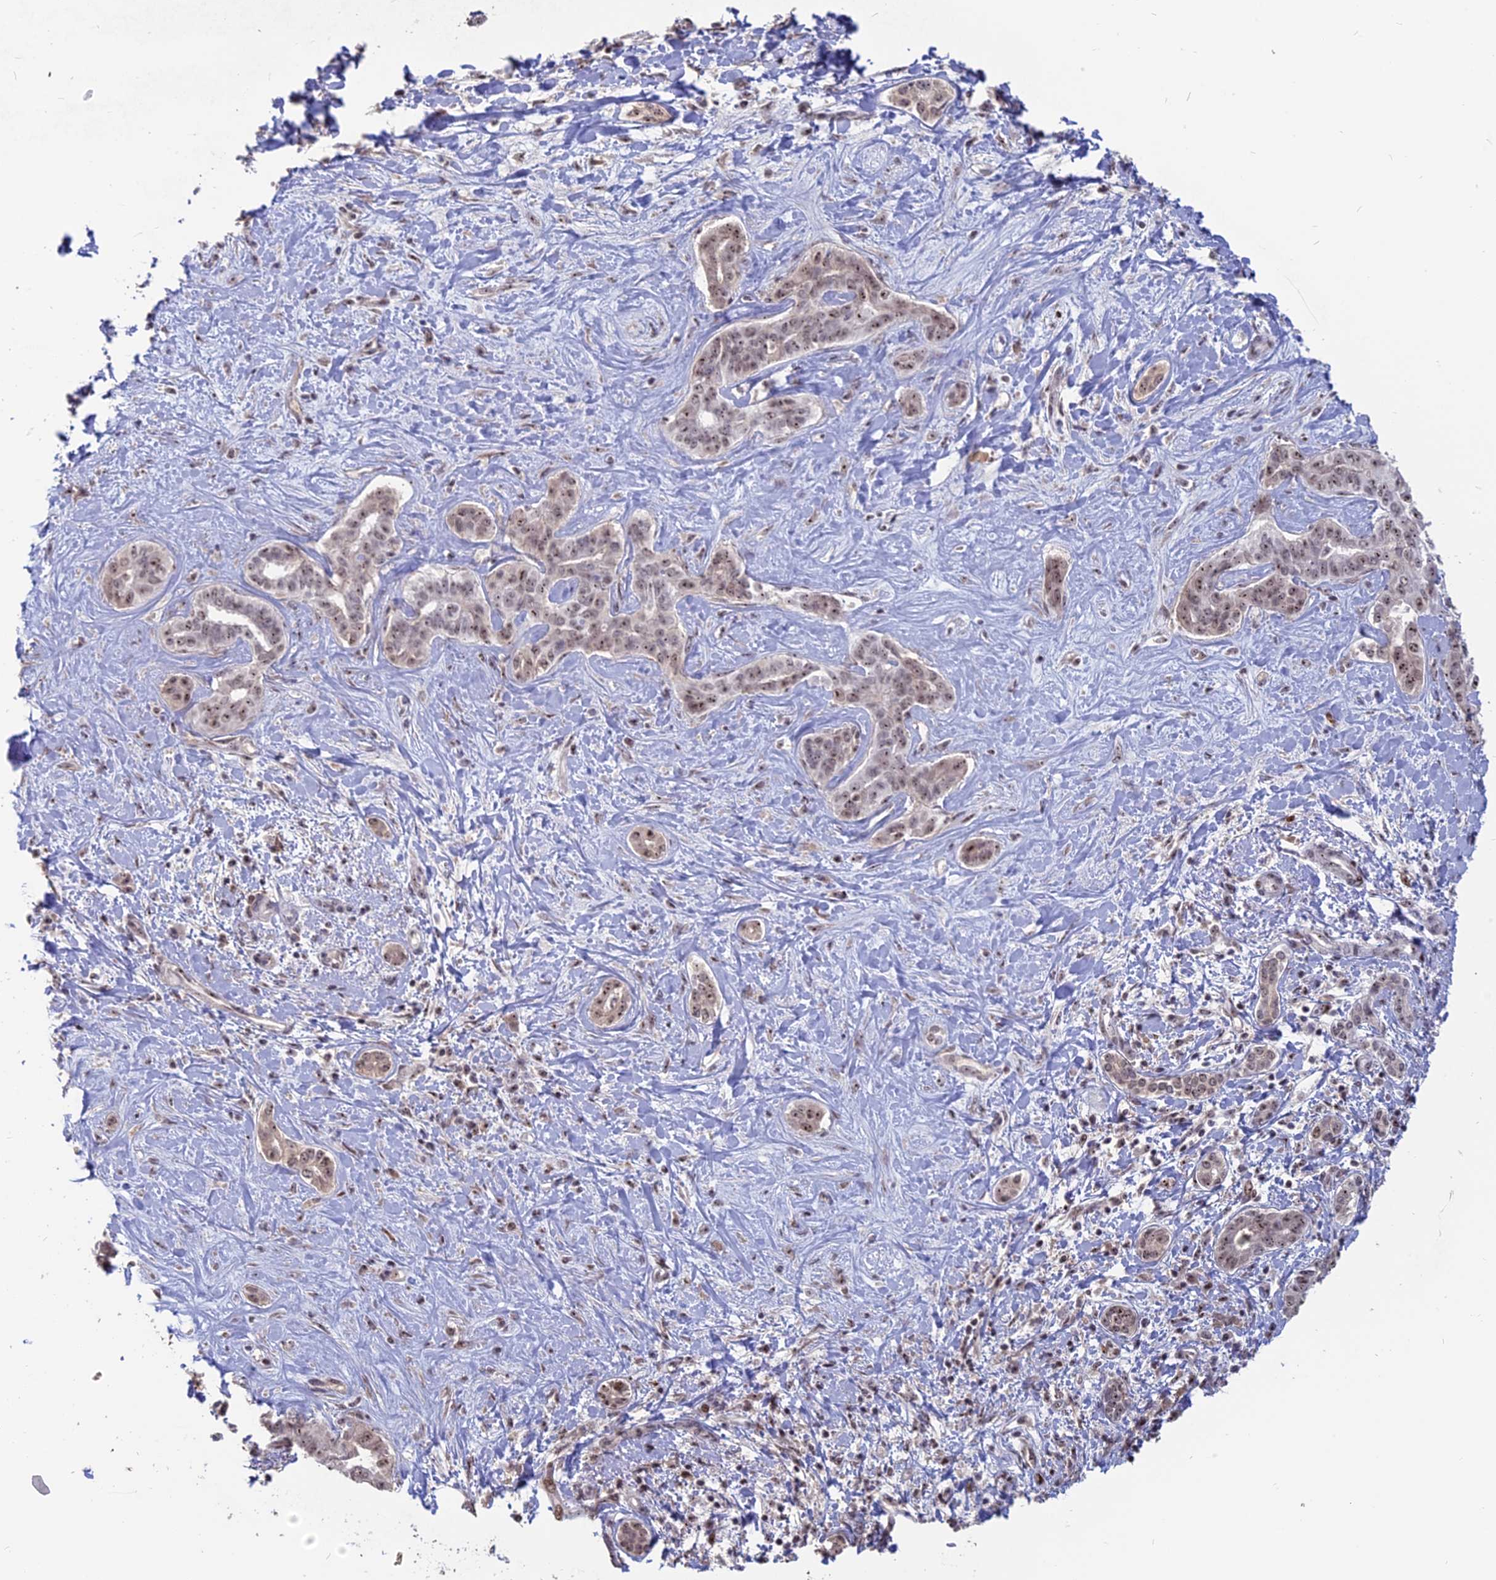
{"staining": {"intensity": "moderate", "quantity": ">75%", "location": "nuclear"}, "tissue": "liver cancer", "cell_type": "Tumor cells", "image_type": "cancer", "snomed": [{"axis": "morphology", "description": "Cholangiocarcinoma"}, {"axis": "topography", "description": "Liver"}], "caption": "IHC of liver cholangiocarcinoma displays medium levels of moderate nuclear positivity in approximately >75% of tumor cells. The protein is shown in brown color, while the nuclei are stained blue.", "gene": "FAM131A", "patient": {"sex": "female", "age": 77}}